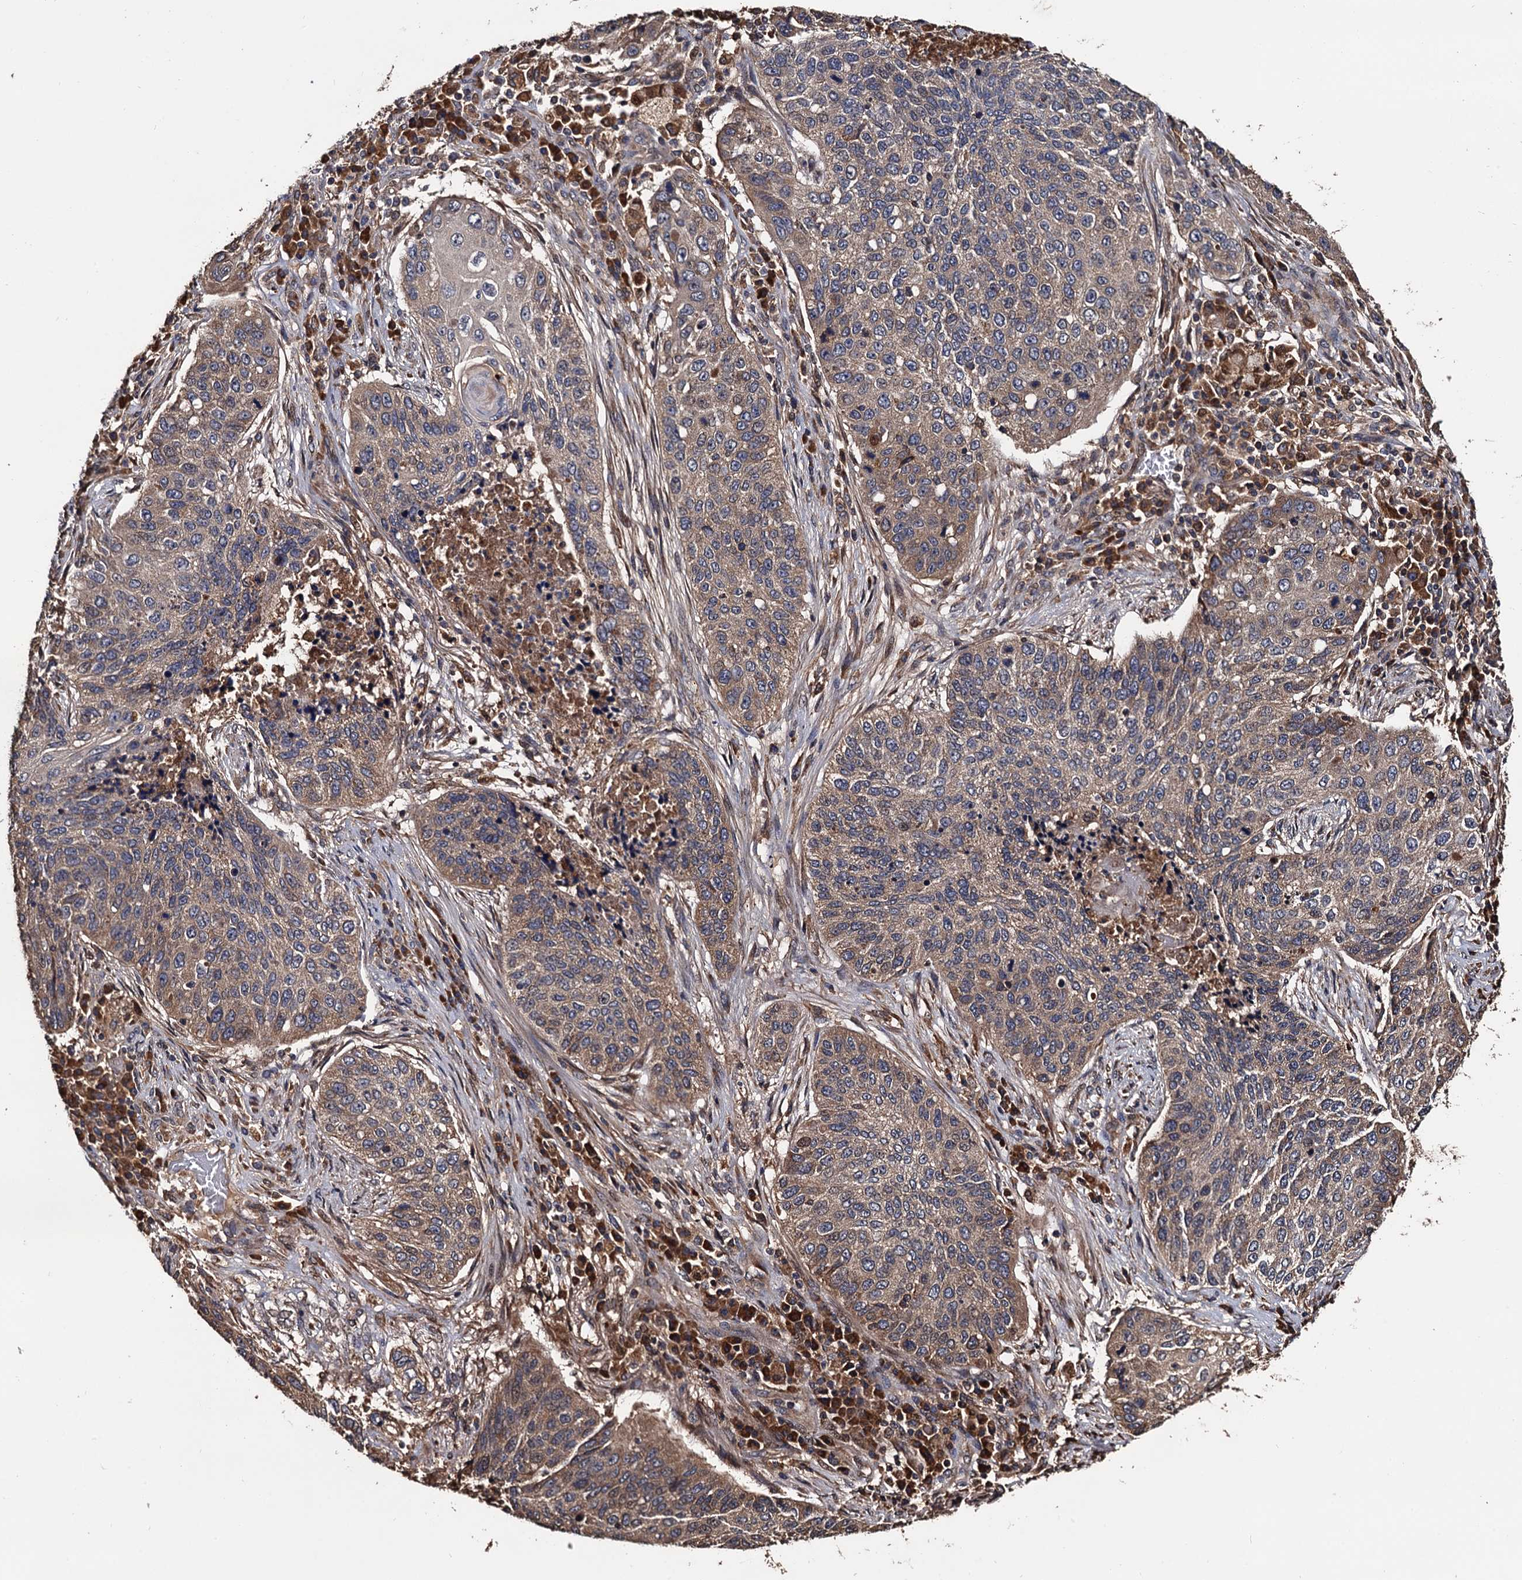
{"staining": {"intensity": "weak", "quantity": "25%-75%", "location": "cytoplasmic/membranous"}, "tissue": "lung cancer", "cell_type": "Tumor cells", "image_type": "cancer", "snomed": [{"axis": "morphology", "description": "Squamous cell carcinoma, NOS"}, {"axis": "topography", "description": "Lung"}], "caption": "Immunohistochemical staining of lung cancer exhibits weak cytoplasmic/membranous protein staining in about 25%-75% of tumor cells.", "gene": "RGS11", "patient": {"sex": "female", "age": 63}}